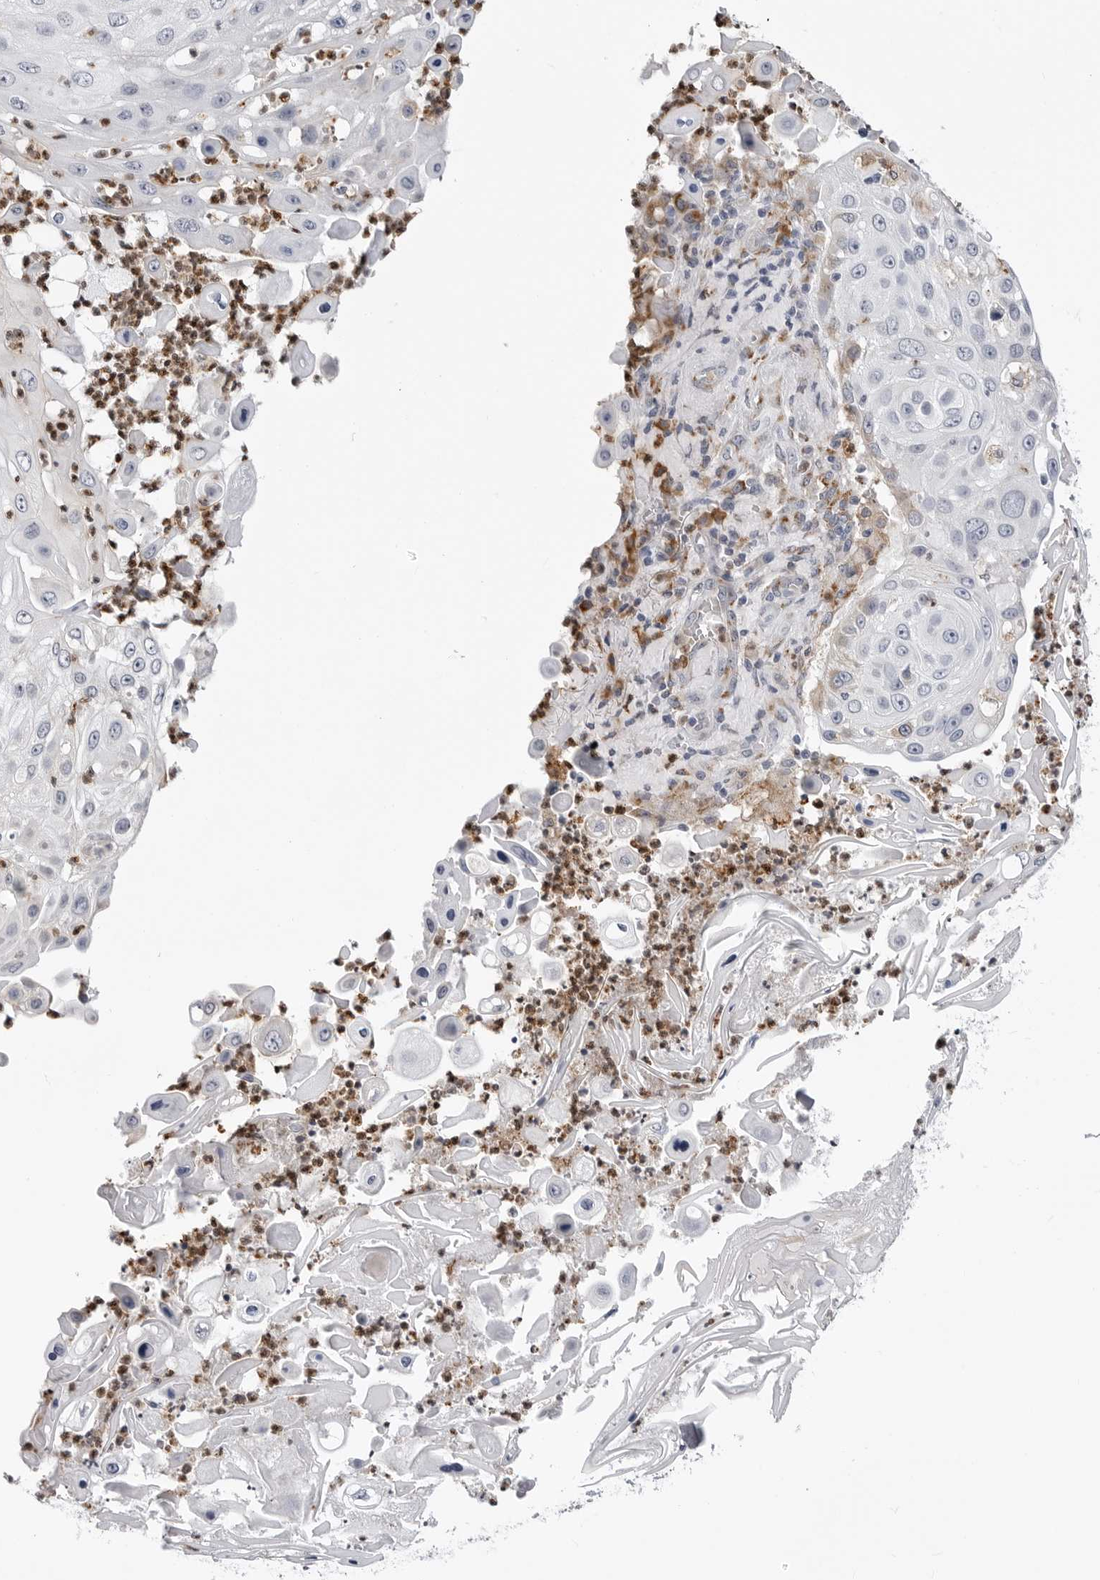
{"staining": {"intensity": "negative", "quantity": "none", "location": "none"}, "tissue": "skin cancer", "cell_type": "Tumor cells", "image_type": "cancer", "snomed": [{"axis": "morphology", "description": "Squamous cell carcinoma, NOS"}, {"axis": "topography", "description": "Skin"}], "caption": "DAB (3,3'-diaminobenzidine) immunohistochemical staining of squamous cell carcinoma (skin) displays no significant expression in tumor cells.", "gene": "STAP2", "patient": {"sex": "female", "age": 44}}